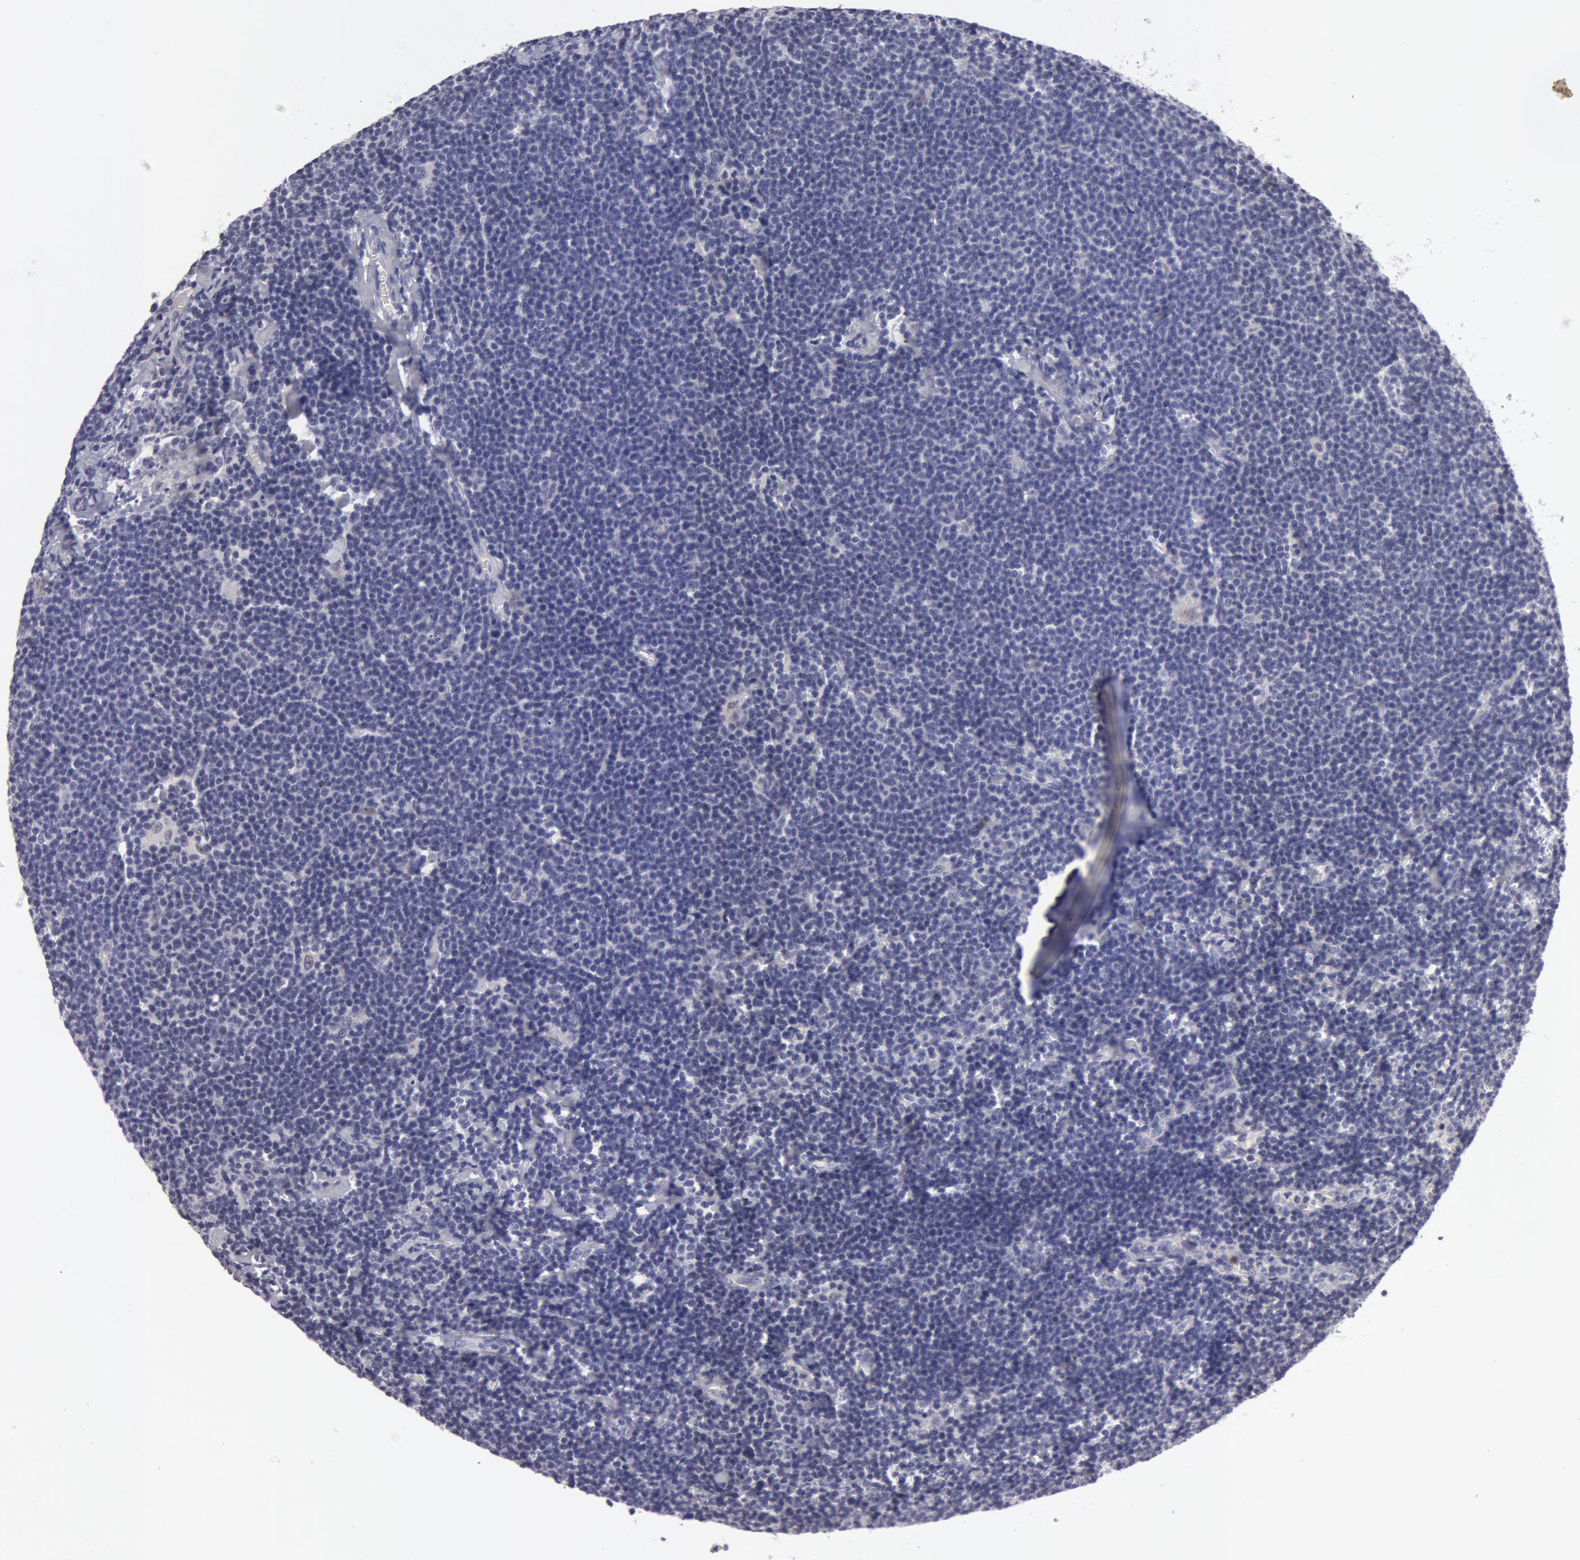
{"staining": {"intensity": "negative", "quantity": "none", "location": "none"}, "tissue": "lymphoma", "cell_type": "Tumor cells", "image_type": "cancer", "snomed": [{"axis": "morphology", "description": "Malignant lymphoma, non-Hodgkin's type, Low grade"}, {"axis": "topography", "description": "Lymph node"}], "caption": "Tumor cells are negative for protein expression in human lymphoma. The staining is performed using DAB brown chromogen with nuclei counter-stained in using hematoxylin.", "gene": "NLGN4X", "patient": {"sex": "male", "age": 65}}